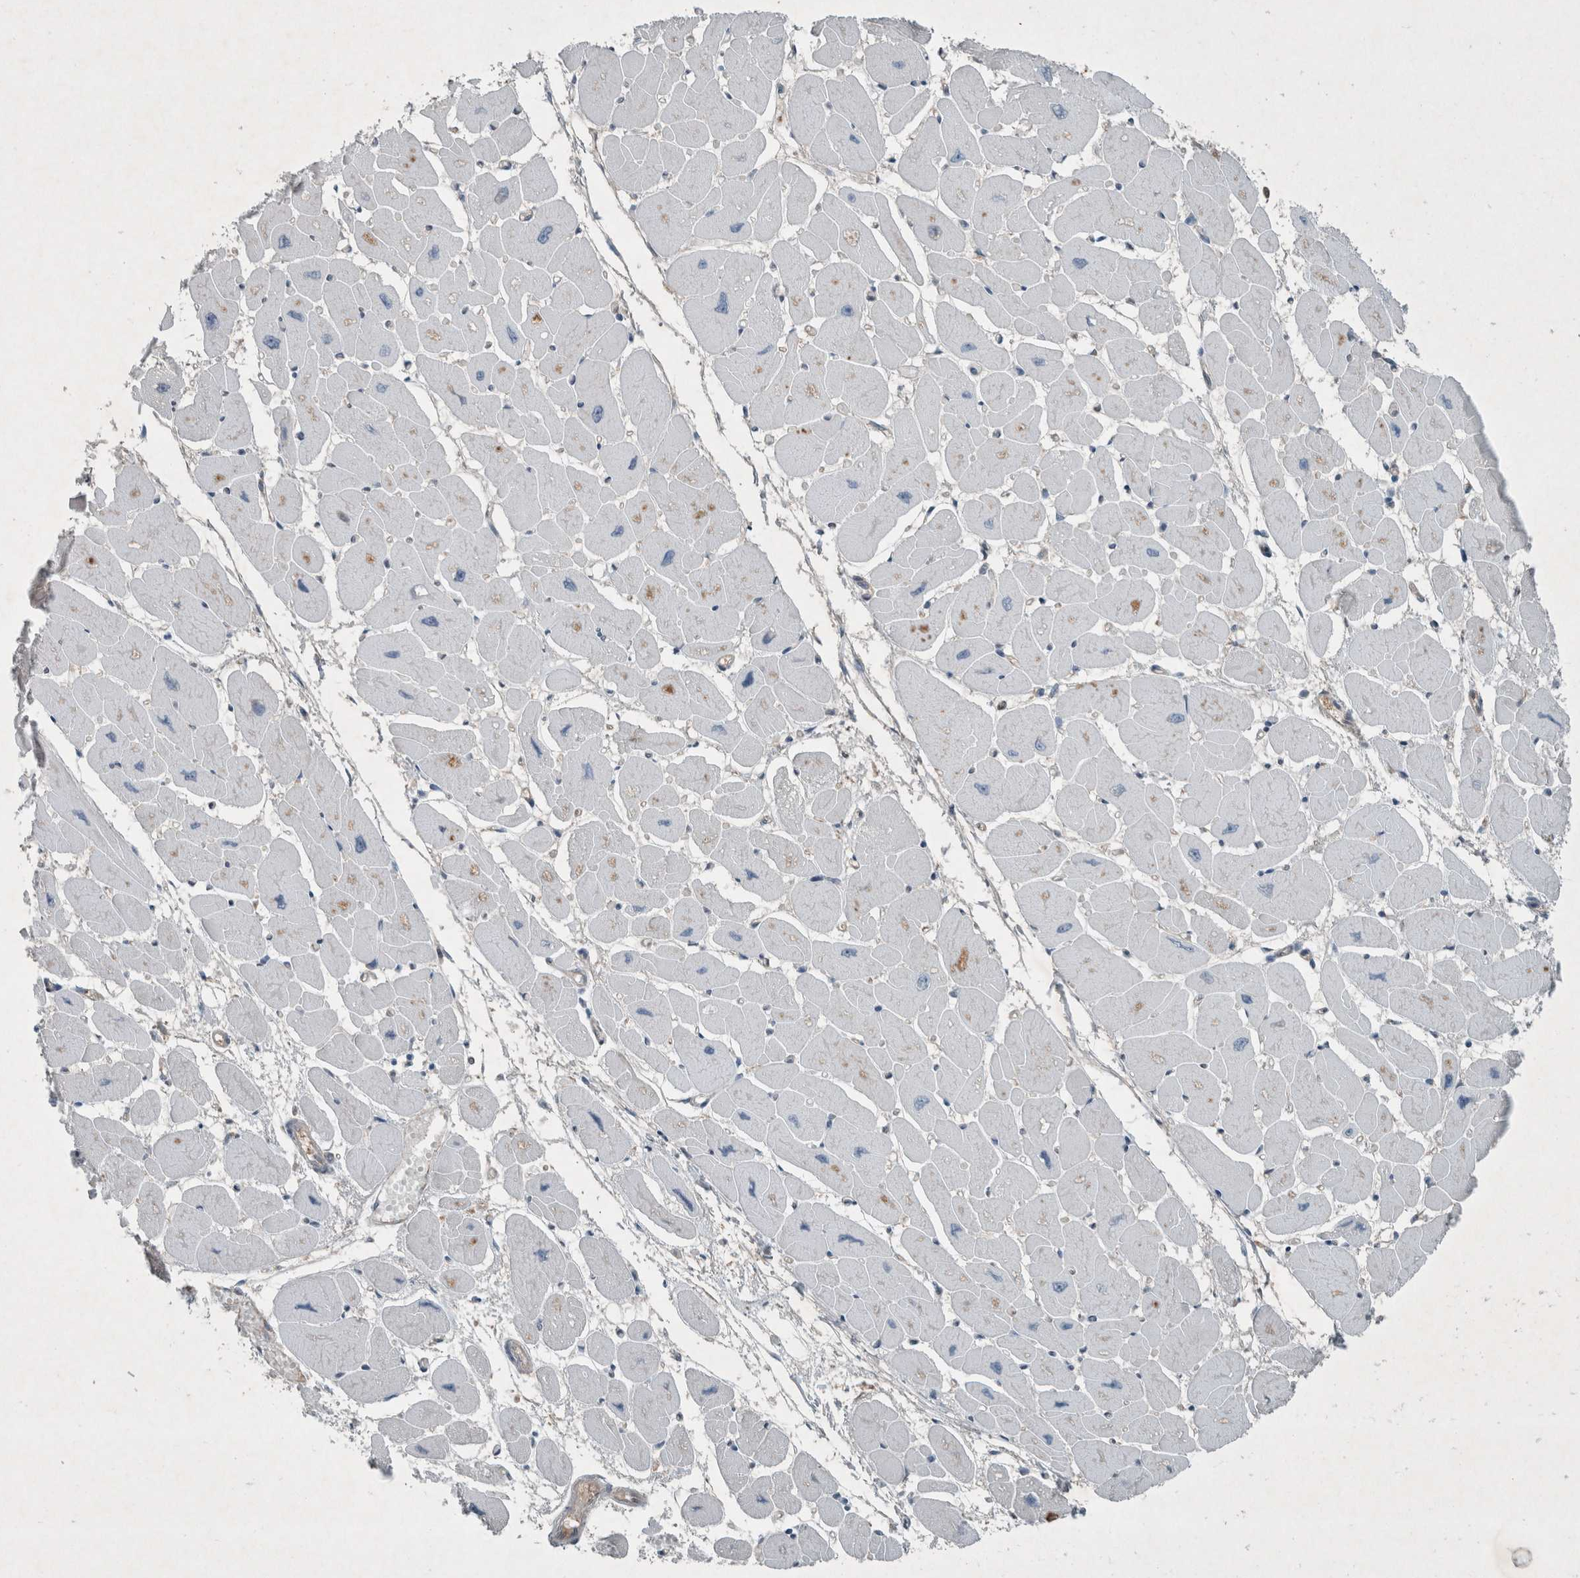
{"staining": {"intensity": "negative", "quantity": "none", "location": "none"}, "tissue": "heart muscle", "cell_type": "Cardiomyocytes", "image_type": "normal", "snomed": [{"axis": "morphology", "description": "Normal tissue, NOS"}, {"axis": "topography", "description": "Heart"}], "caption": "High magnification brightfield microscopy of normal heart muscle stained with DAB (brown) and counterstained with hematoxylin (blue): cardiomyocytes show no significant expression.", "gene": "ENSG00000285245", "patient": {"sex": "female", "age": 54}}